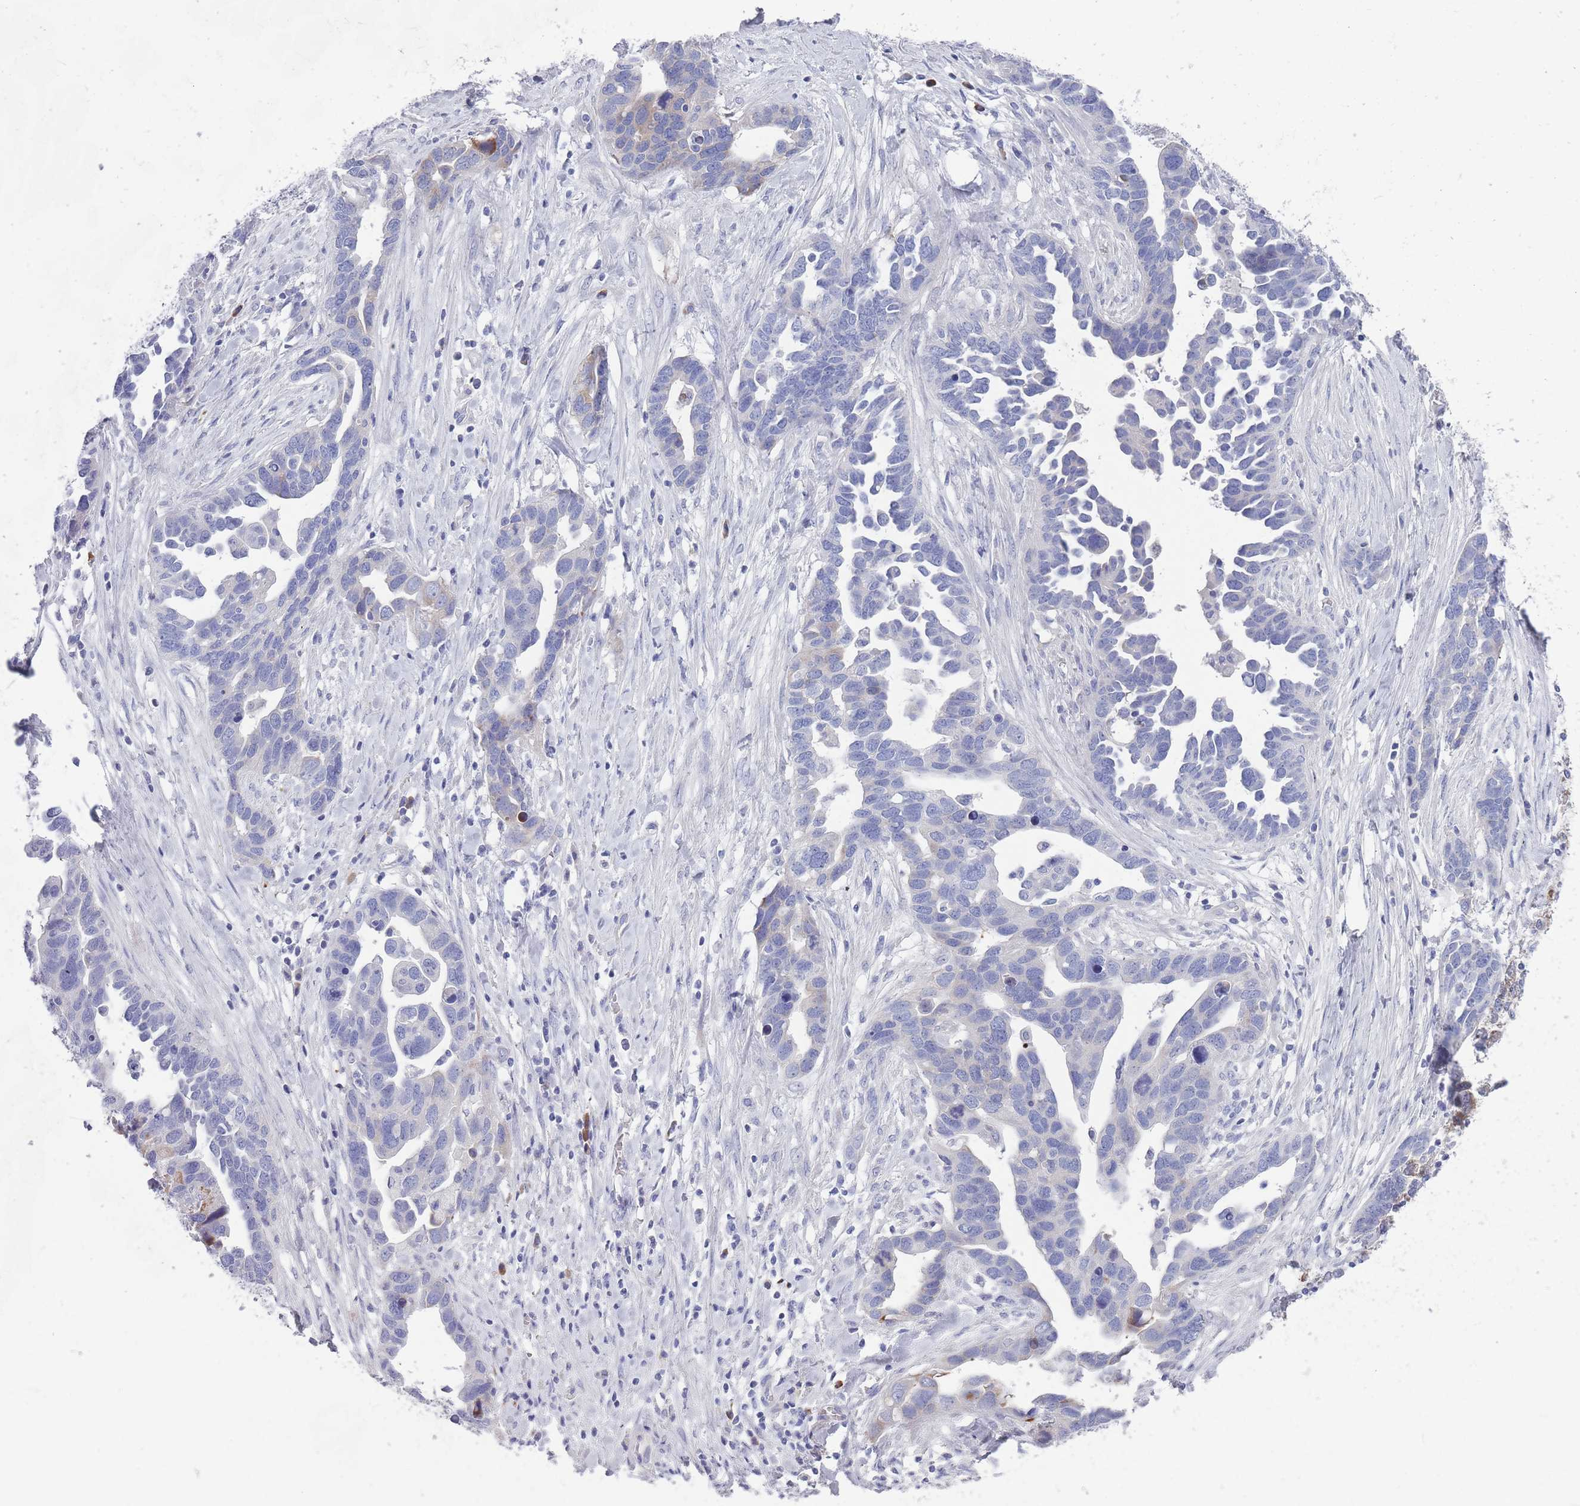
{"staining": {"intensity": "negative", "quantity": "none", "location": "none"}, "tissue": "ovarian cancer", "cell_type": "Tumor cells", "image_type": "cancer", "snomed": [{"axis": "morphology", "description": "Cystadenocarcinoma, serous, NOS"}, {"axis": "topography", "description": "Ovary"}], "caption": "Immunohistochemistry (IHC) of ovarian serous cystadenocarcinoma reveals no staining in tumor cells.", "gene": "ST8SIA5", "patient": {"sex": "female", "age": 54}}